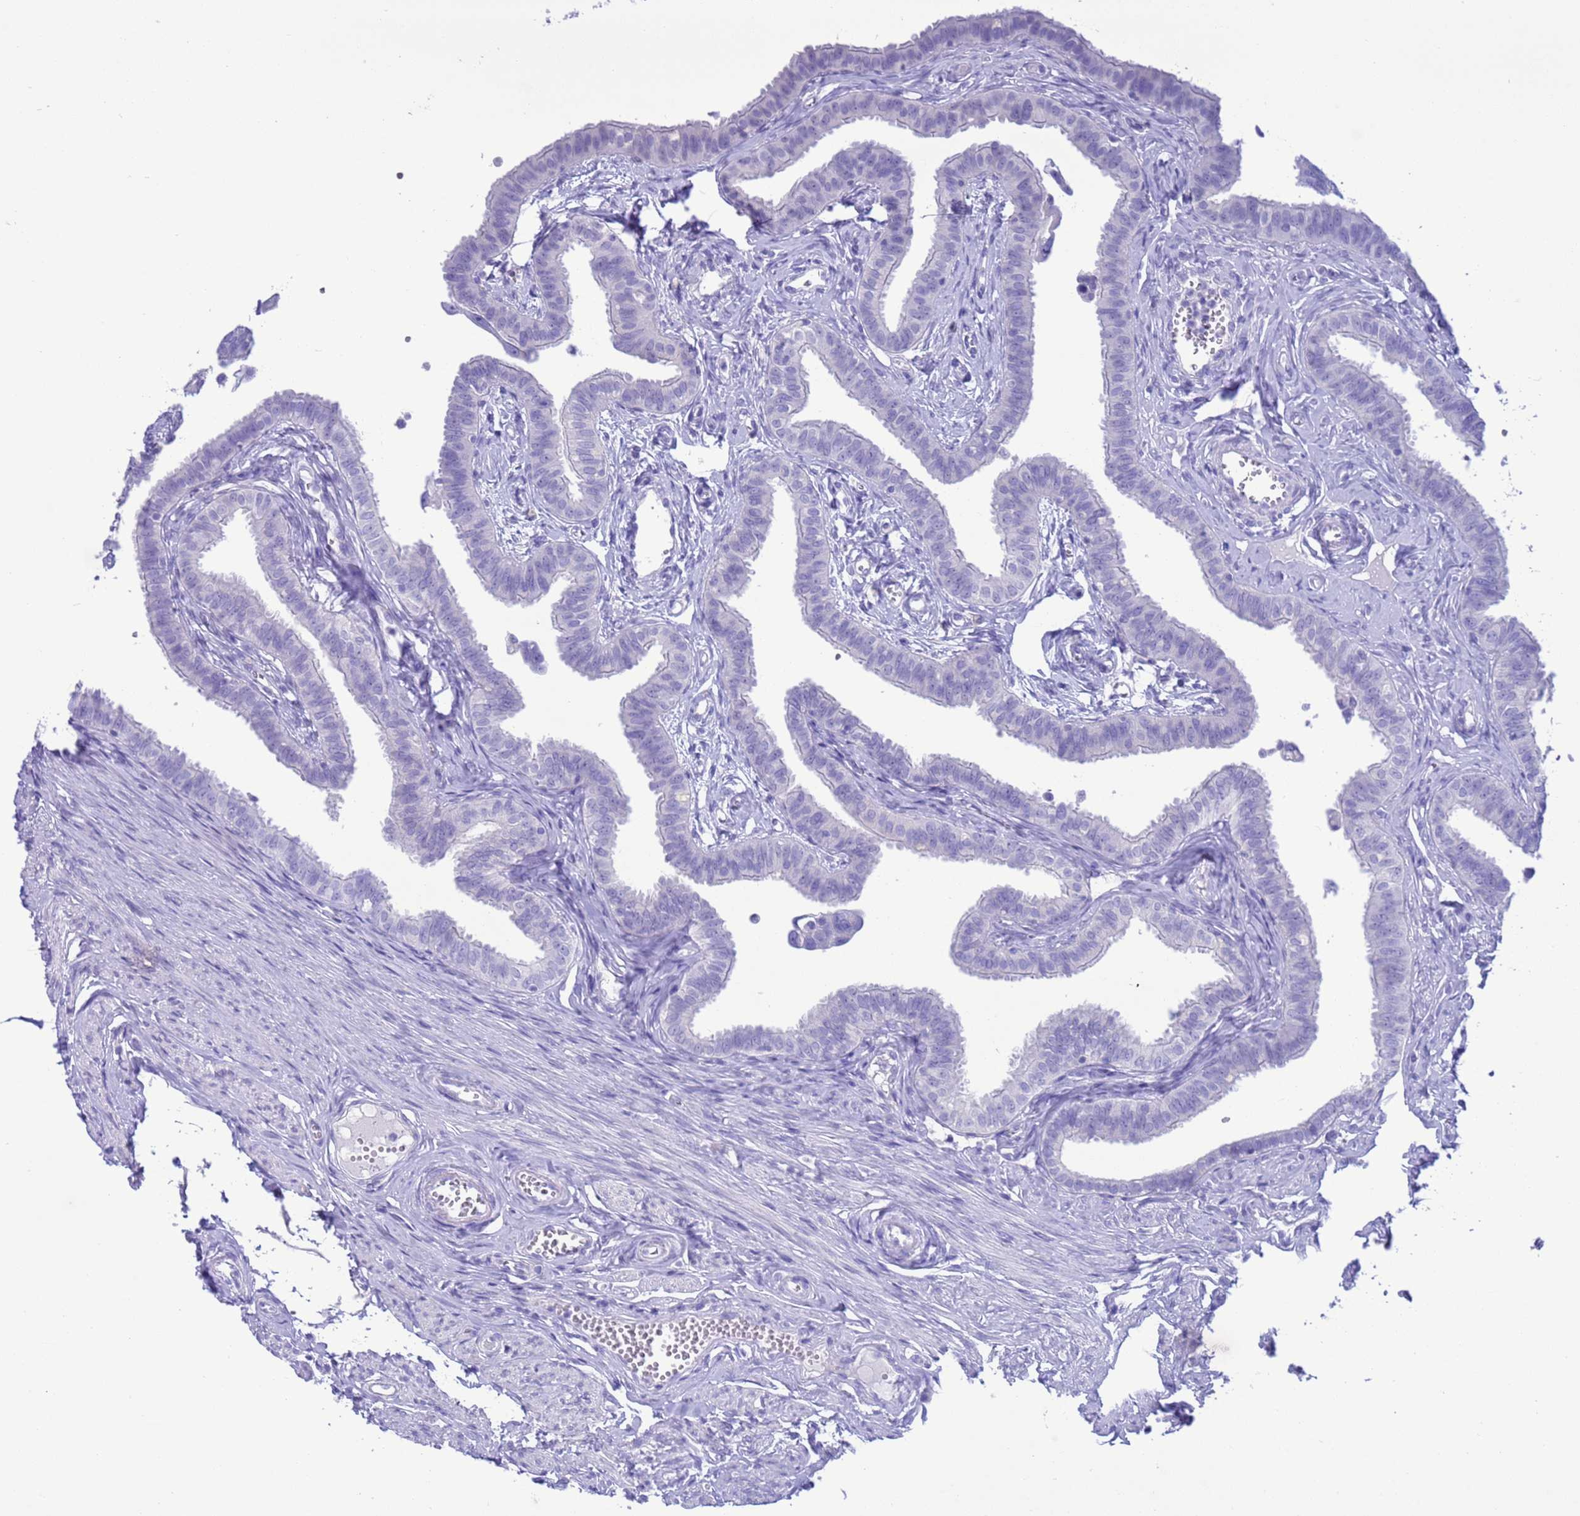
{"staining": {"intensity": "negative", "quantity": "none", "location": "none"}, "tissue": "fallopian tube", "cell_type": "Glandular cells", "image_type": "normal", "snomed": [{"axis": "morphology", "description": "Normal tissue, NOS"}, {"axis": "morphology", "description": "Carcinoma, NOS"}, {"axis": "topography", "description": "Fallopian tube"}, {"axis": "topography", "description": "Ovary"}], "caption": "DAB (3,3'-diaminobenzidine) immunohistochemical staining of normal fallopian tube exhibits no significant positivity in glandular cells. The staining was performed using DAB (3,3'-diaminobenzidine) to visualize the protein expression in brown, while the nuclei were stained in blue with hematoxylin (Magnification: 20x).", "gene": "GSTM1", "patient": {"sex": "female", "age": 59}}